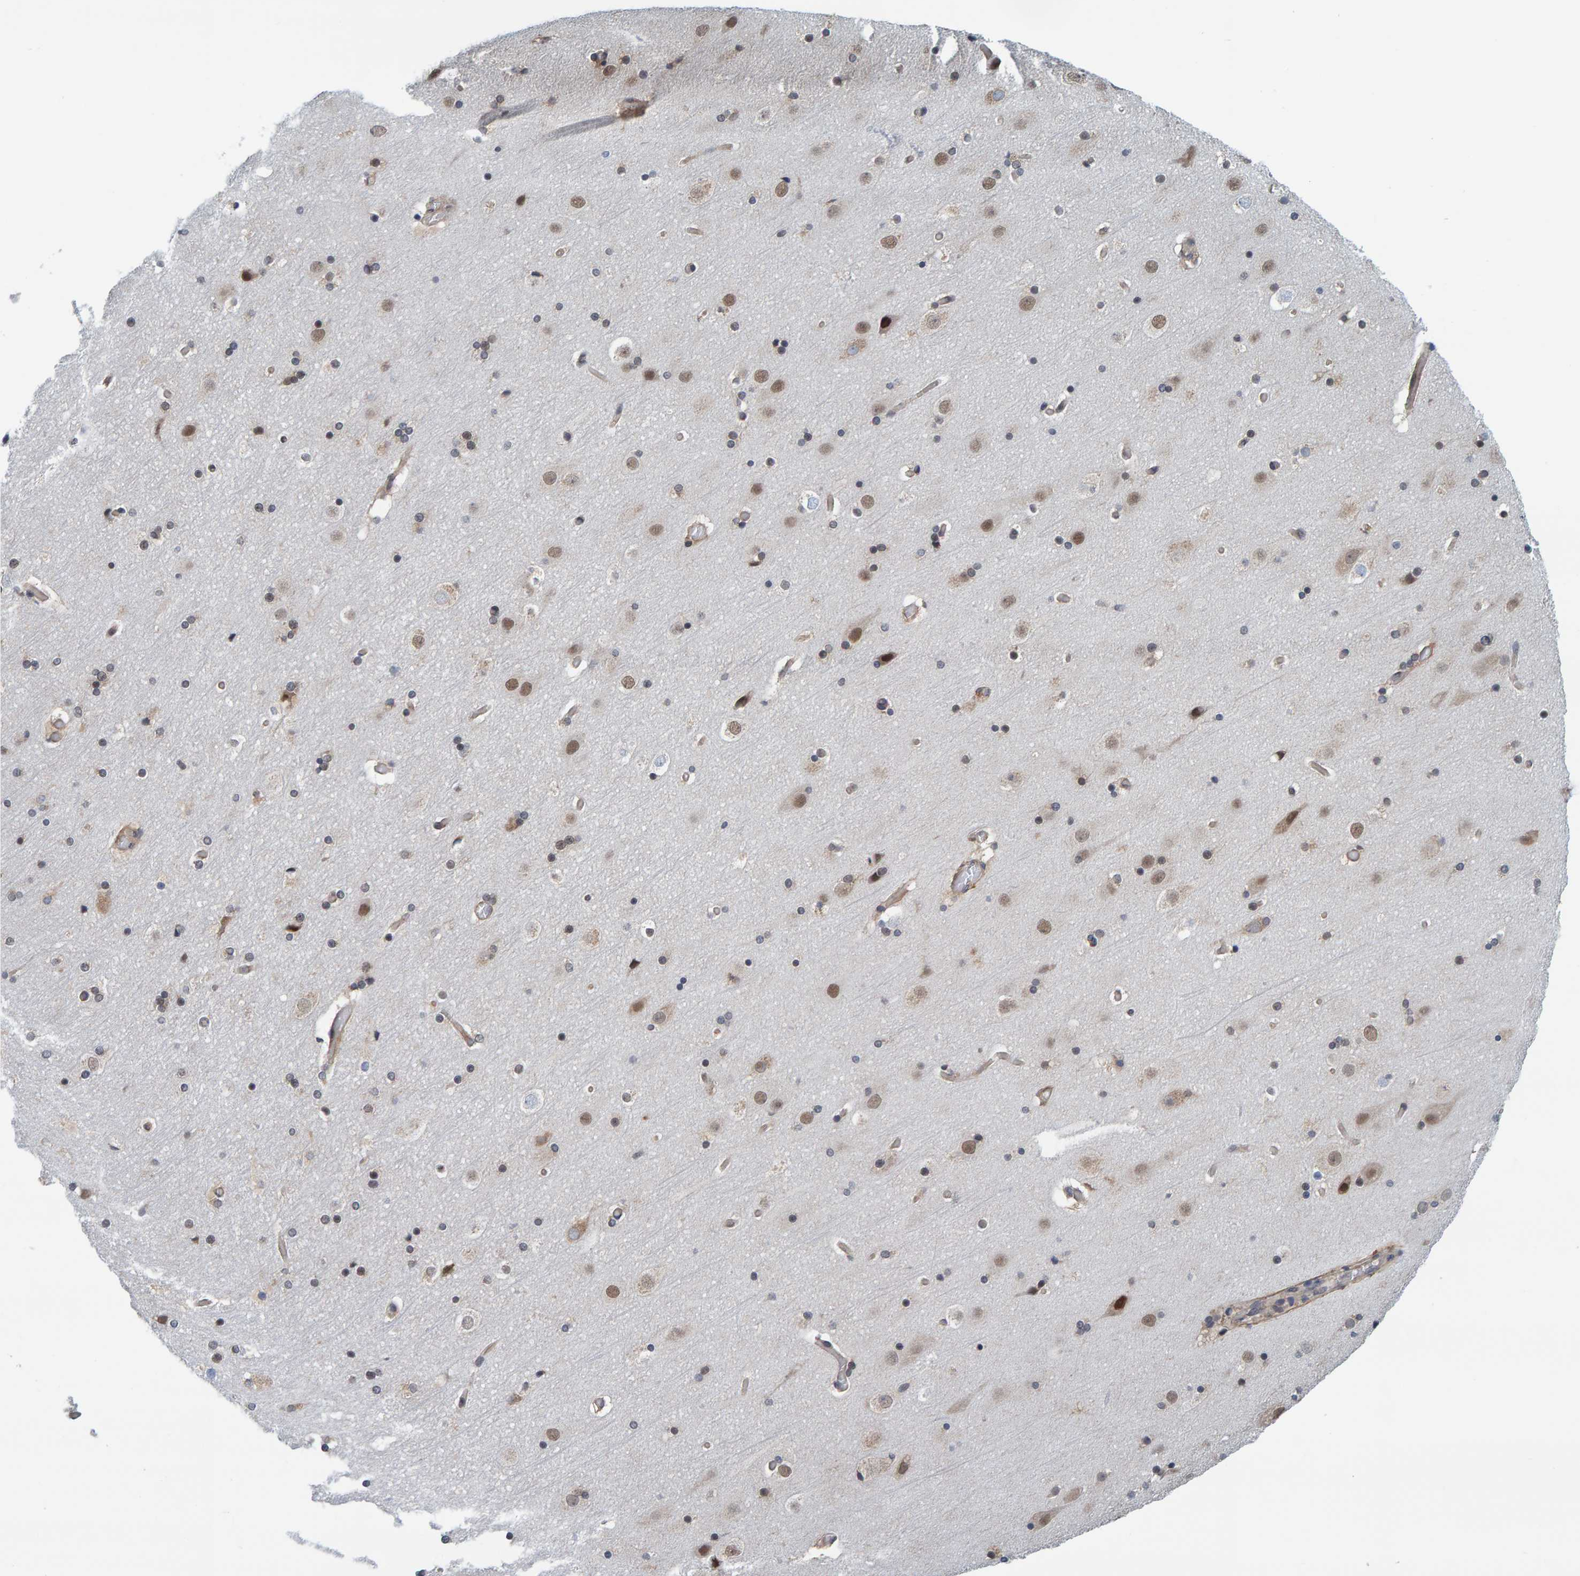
{"staining": {"intensity": "negative", "quantity": "none", "location": "none"}, "tissue": "cerebral cortex", "cell_type": "Endothelial cells", "image_type": "normal", "snomed": [{"axis": "morphology", "description": "Normal tissue, NOS"}, {"axis": "topography", "description": "Cerebral cortex"}], "caption": "Protein analysis of normal cerebral cortex exhibits no significant expression in endothelial cells. (DAB immunohistochemistry (IHC), high magnification).", "gene": "SCRN2", "patient": {"sex": "male", "age": 57}}